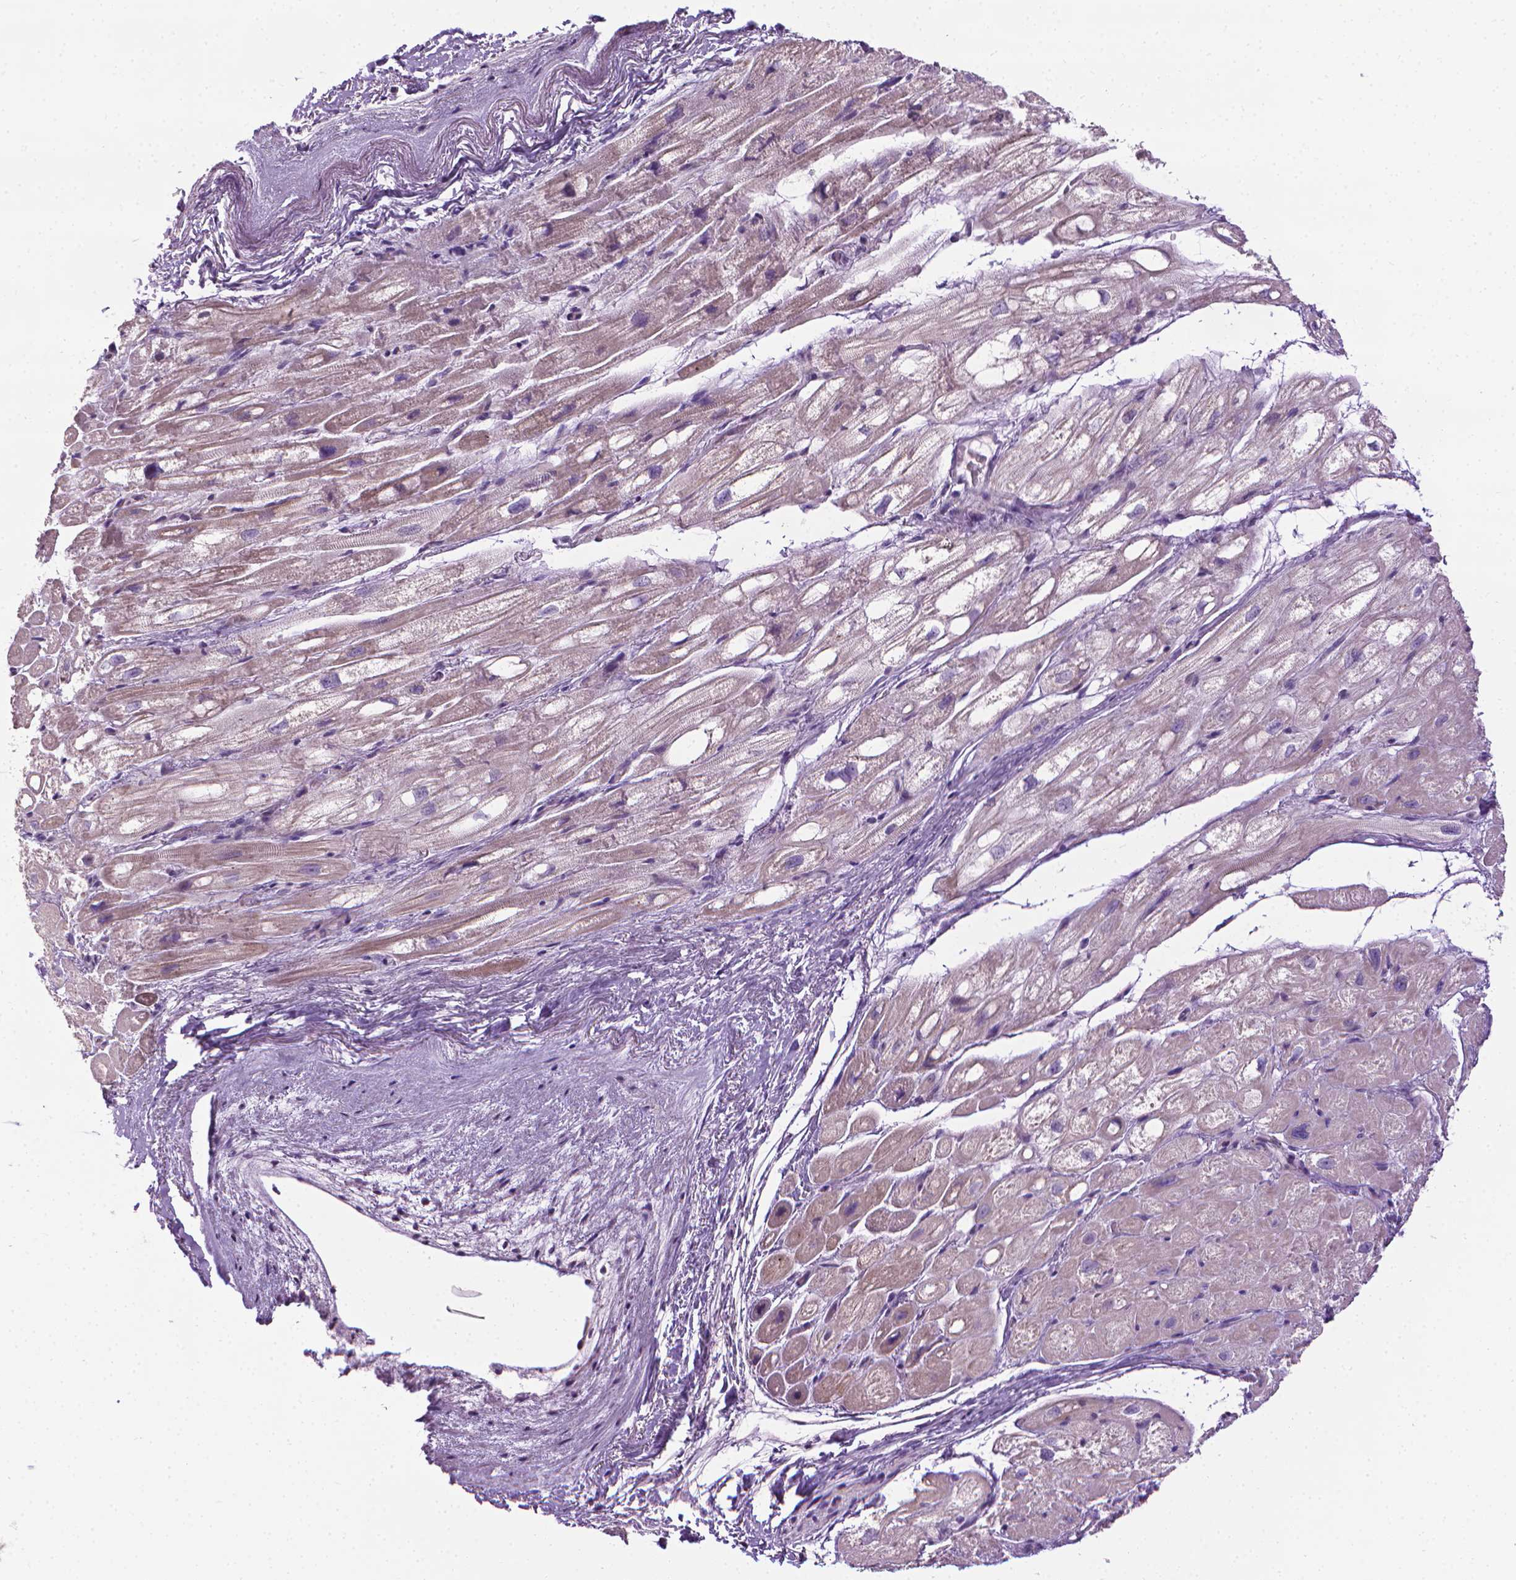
{"staining": {"intensity": "weak", "quantity": "25%-75%", "location": "cytoplasmic/membranous"}, "tissue": "heart muscle", "cell_type": "Cardiomyocytes", "image_type": "normal", "snomed": [{"axis": "morphology", "description": "Normal tissue, NOS"}, {"axis": "topography", "description": "Heart"}], "caption": "Immunohistochemistry (IHC) (DAB (3,3'-diaminobenzidine)) staining of benign heart muscle displays weak cytoplasmic/membranous protein staining in about 25%-75% of cardiomyocytes.", "gene": "DNAI7", "patient": {"sex": "female", "age": 69}}